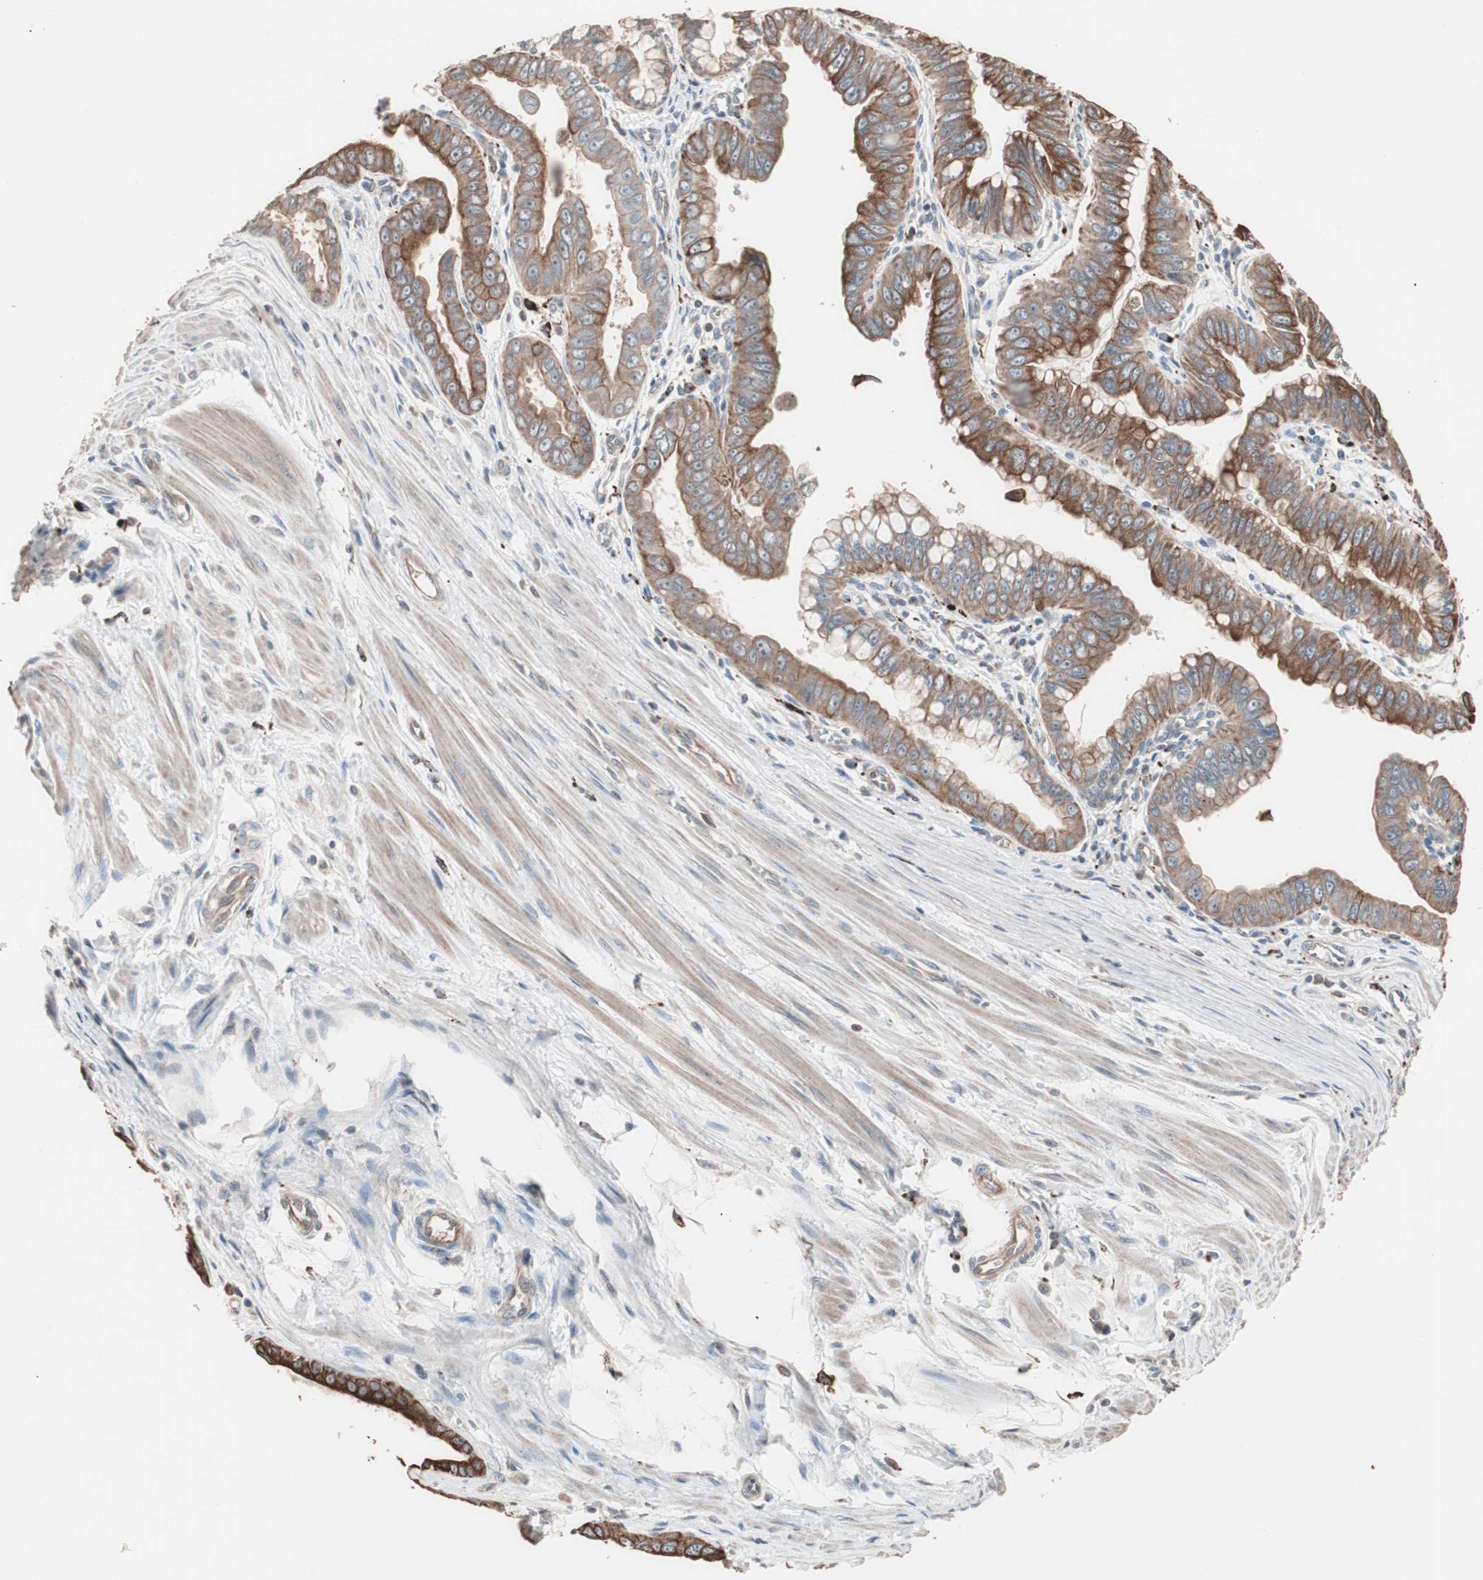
{"staining": {"intensity": "strong", "quantity": ">75%", "location": "cytoplasmic/membranous"}, "tissue": "pancreatic cancer", "cell_type": "Tumor cells", "image_type": "cancer", "snomed": [{"axis": "morphology", "description": "Normal tissue, NOS"}, {"axis": "topography", "description": "Lymph node"}], "caption": "High-power microscopy captured an immunohistochemistry (IHC) photomicrograph of pancreatic cancer, revealing strong cytoplasmic/membranous positivity in about >75% of tumor cells.", "gene": "CCT3", "patient": {"sex": "male", "age": 50}}